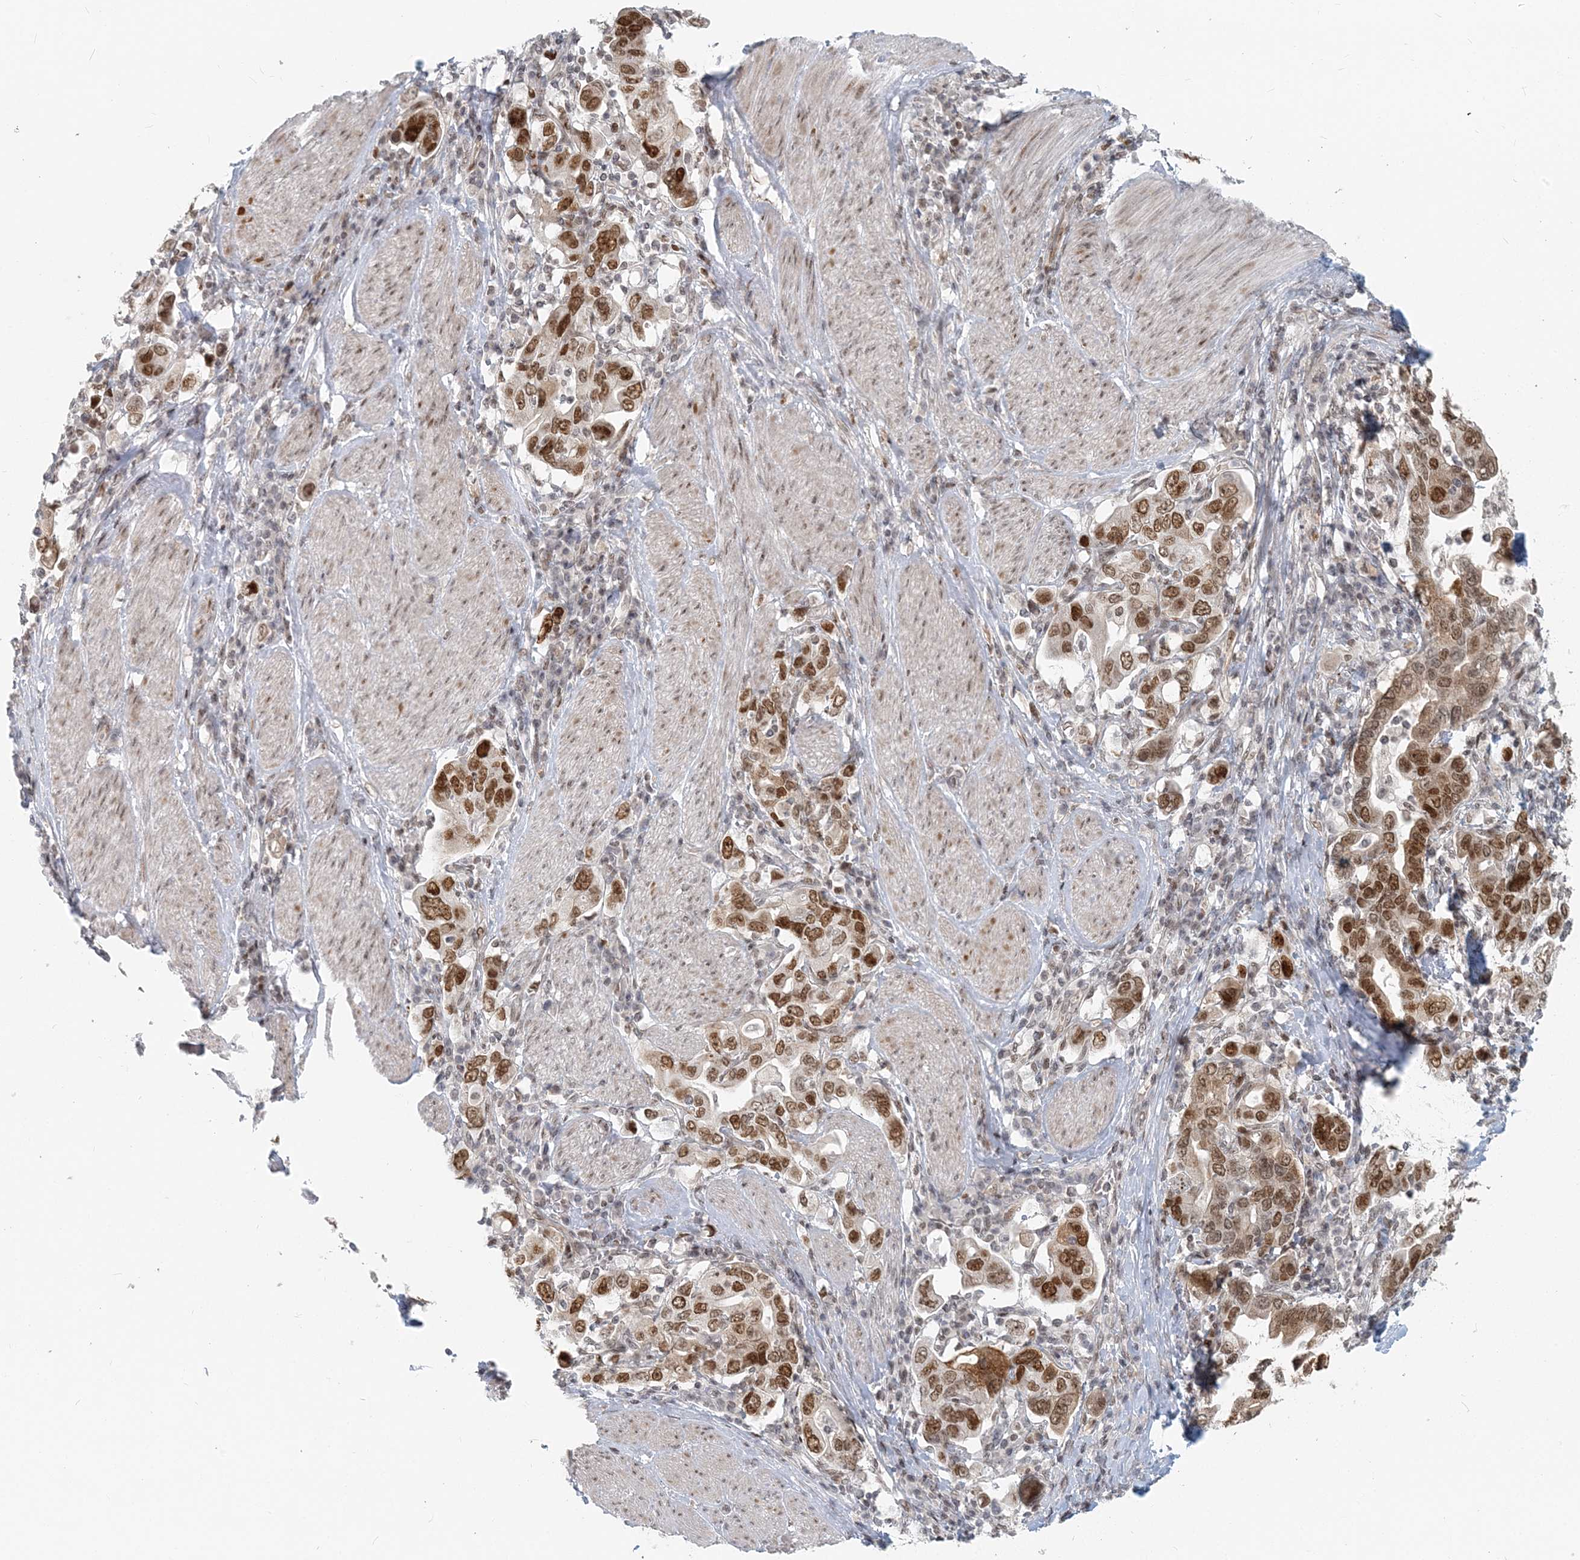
{"staining": {"intensity": "moderate", "quantity": ">75%", "location": "nuclear"}, "tissue": "stomach cancer", "cell_type": "Tumor cells", "image_type": "cancer", "snomed": [{"axis": "morphology", "description": "Adenocarcinoma, NOS"}, {"axis": "topography", "description": "Stomach, upper"}], "caption": "Moderate nuclear protein positivity is identified in about >75% of tumor cells in stomach adenocarcinoma. Using DAB (3,3'-diaminobenzidine) (brown) and hematoxylin (blue) stains, captured at high magnification using brightfield microscopy.", "gene": "BAZ1B", "patient": {"sex": "male", "age": 62}}